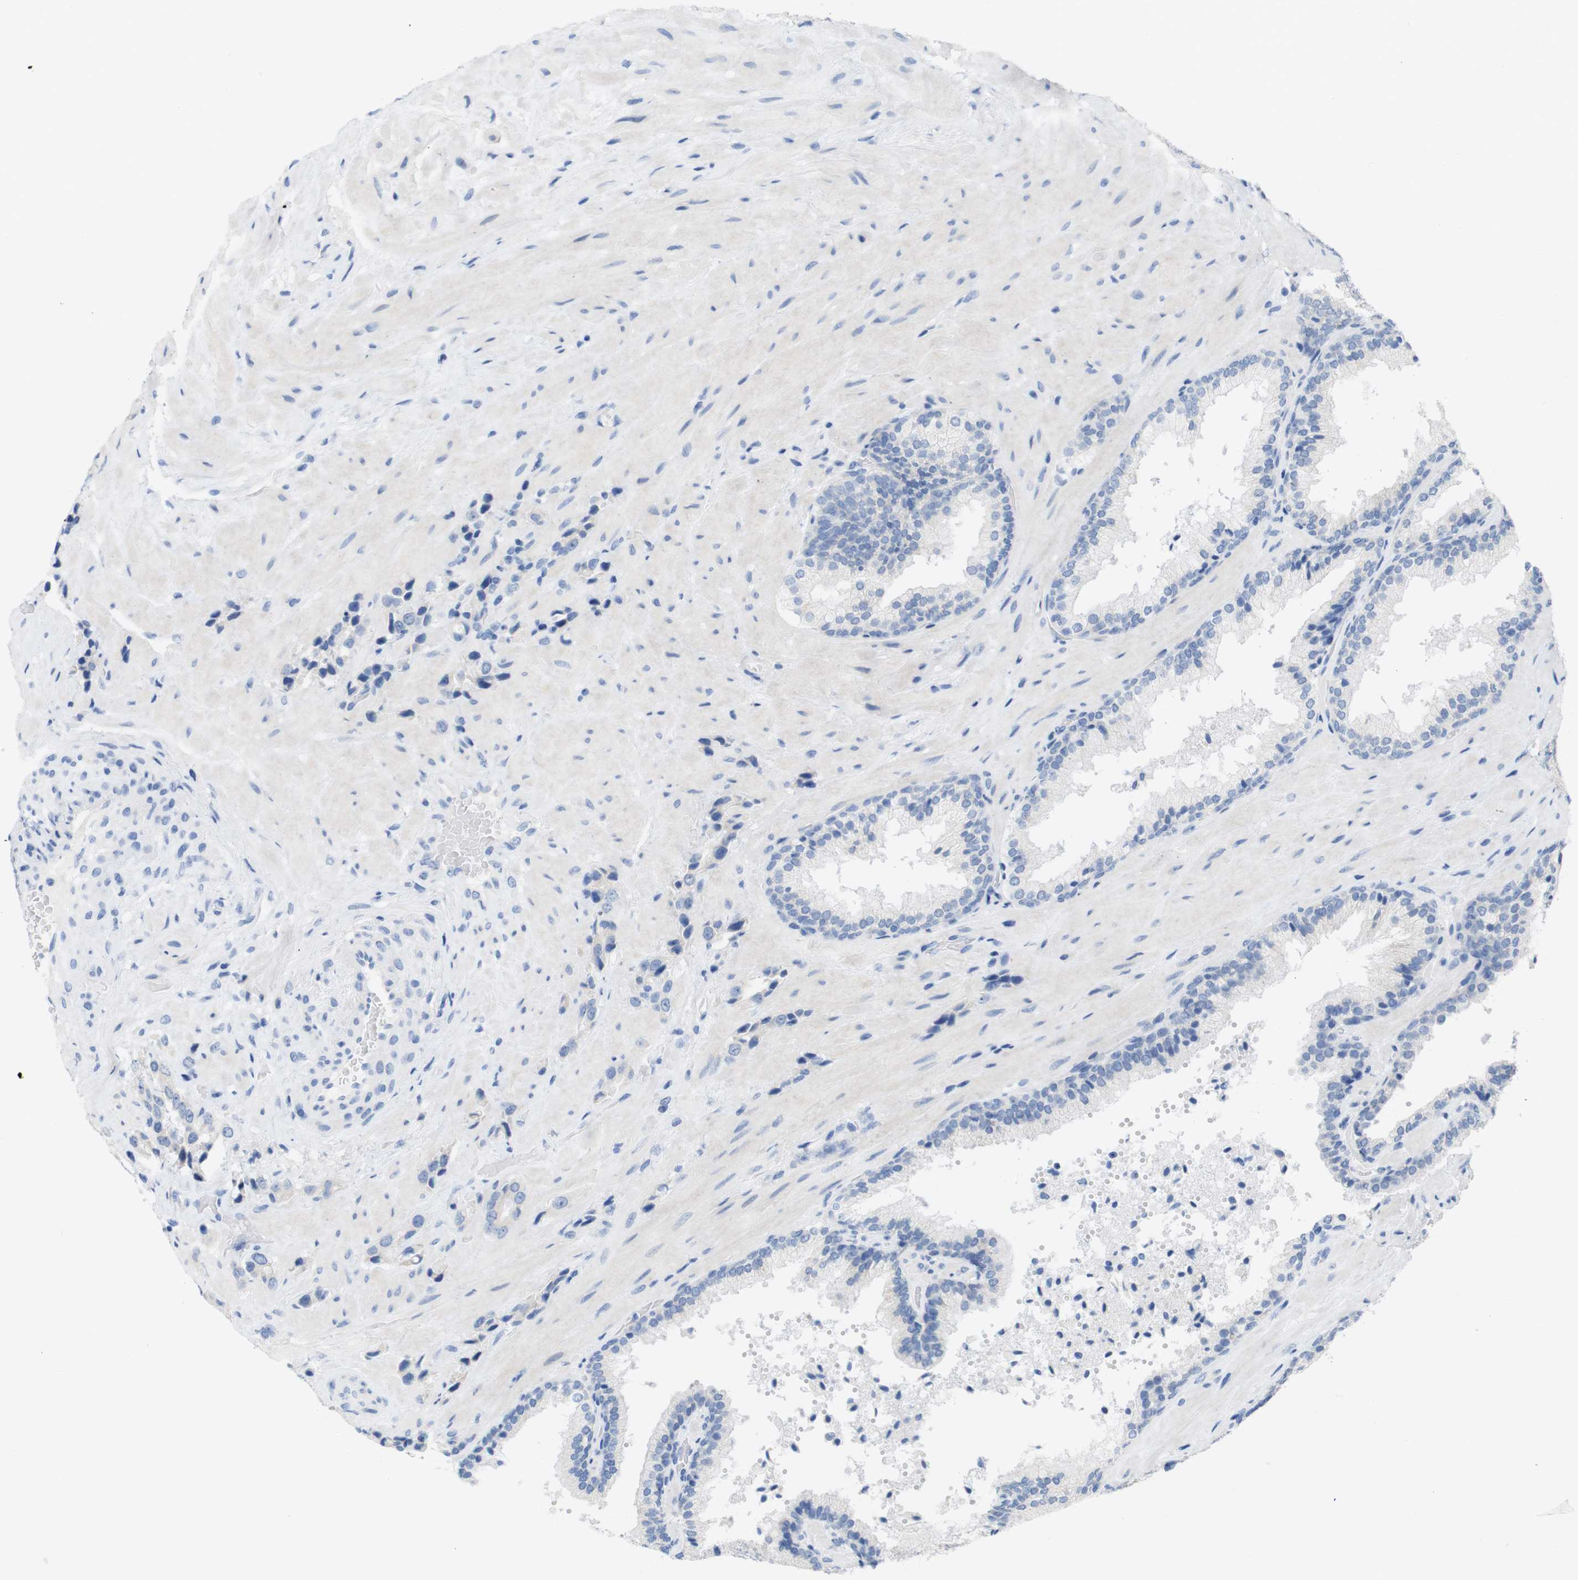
{"staining": {"intensity": "negative", "quantity": "none", "location": "none"}, "tissue": "prostate cancer", "cell_type": "Tumor cells", "image_type": "cancer", "snomed": [{"axis": "morphology", "description": "Adenocarcinoma, High grade"}, {"axis": "topography", "description": "Prostate"}], "caption": "Protein analysis of prostate adenocarcinoma (high-grade) demonstrates no significant expression in tumor cells. The staining is performed using DAB (3,3'-diaminobenzidine) brown chromogen with nuclei counter-stained in using hematoxylin.", "gene": "LAG3", "patient": {"sex": "male", "age": 64}}